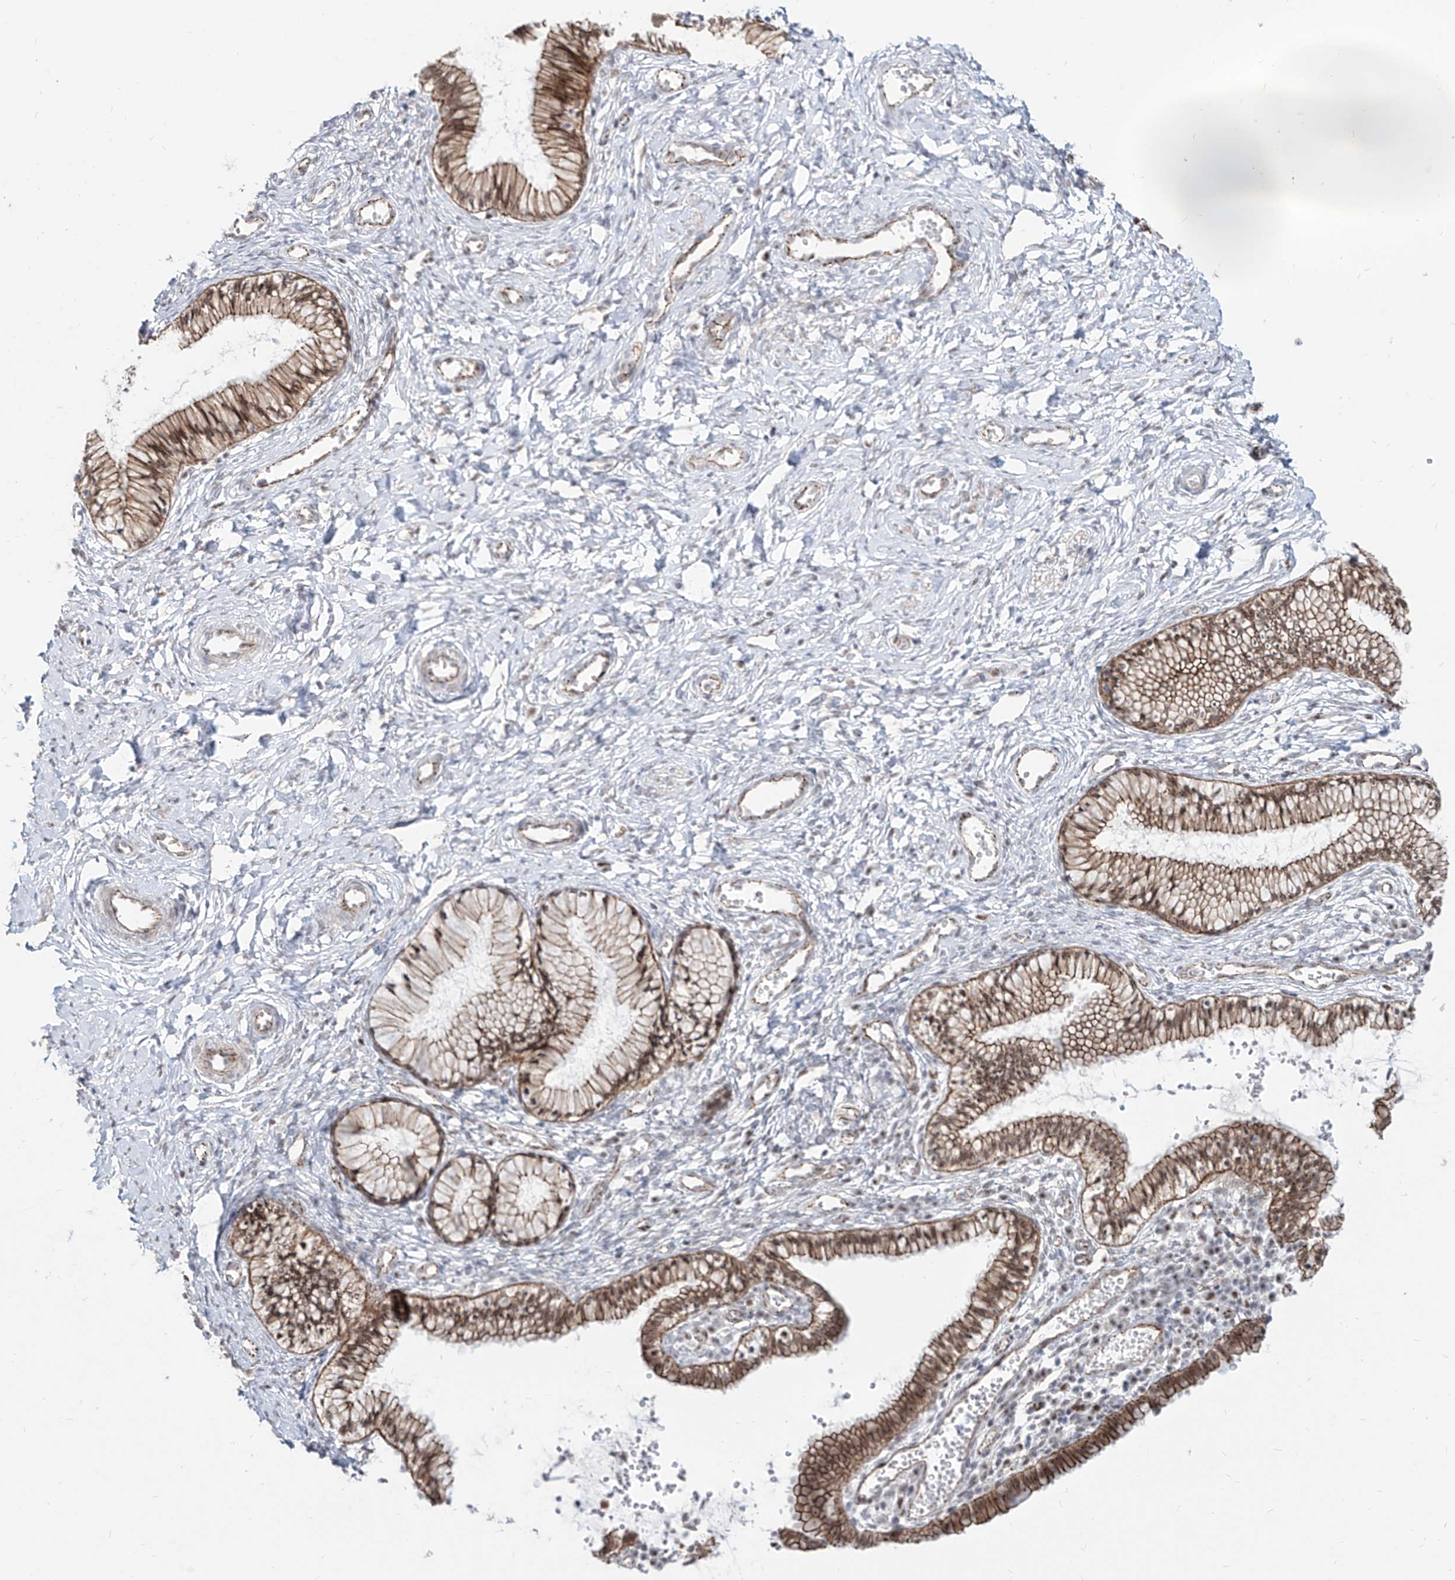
{"staining": {"intensity": "moderate", "quantity": ">75%", "location": "cytoplasmic/membranous,nuclear"}, "tissue": "cervix", "cell_type": "Glandular cells", "image_type": "normal", "snomed": [{"axis": "morphology", "description": "Normal tissue, NOS"}, {"axis": "topography", "description": "Cervix"}], "caption": "Unremarkable cervix was stained to show a protein in brown. There is medium levels of moderate cytoplasmic/membranous,nuclear expression in about >75% of glandular cells. Nuclei are stained in blue.", "gene": "ZNF710", "patient": {"sex": "female", "age": 27}}